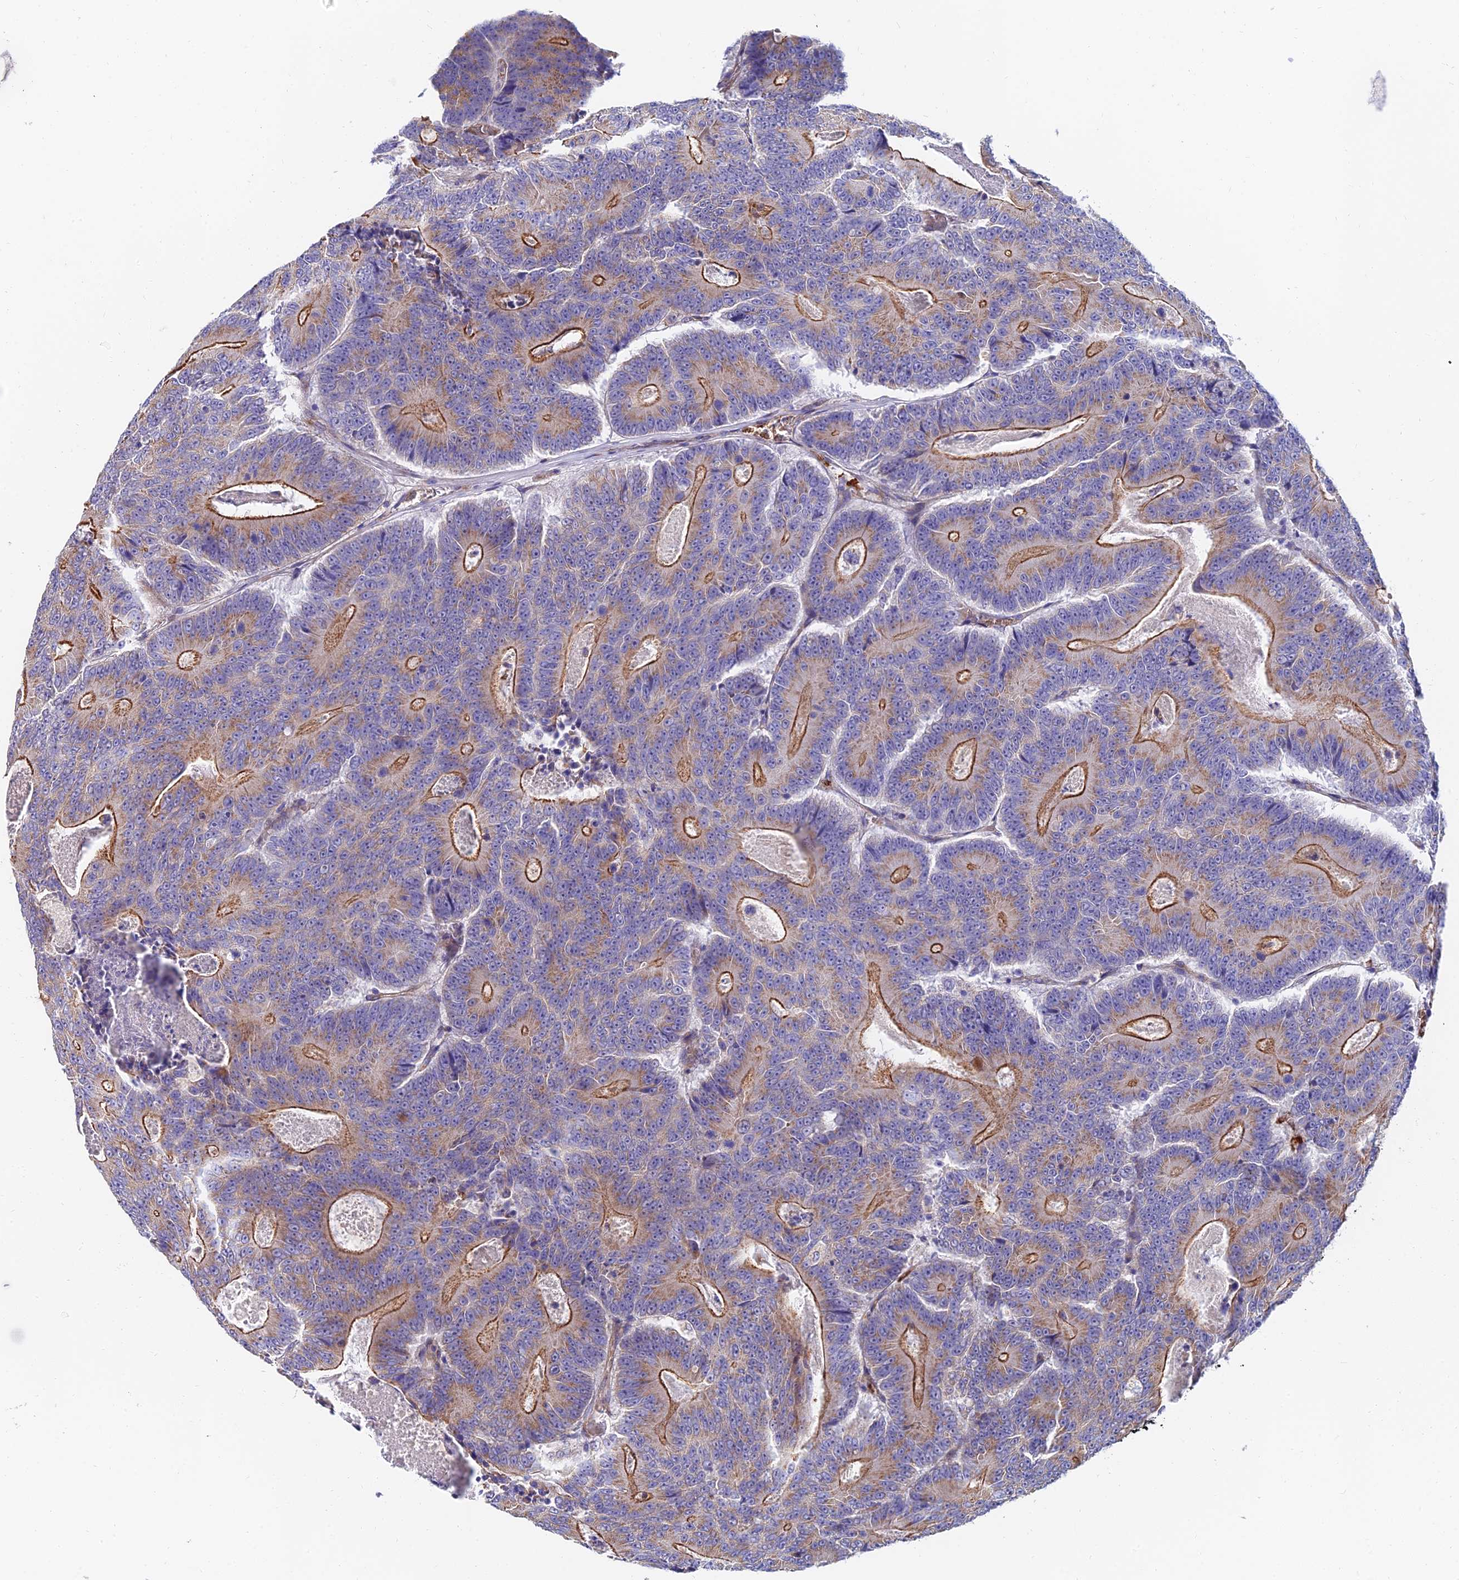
{"staining": {"intensity": "moderate", "quantity": ">75%", "location": "cytoplasmic/membranous"}, "tissue": "colorectal cancer", "cell_type": "Tumor cells", "image_type": "cancer", "snomed": [{"axis": "morphology", "description": "Adenocarcinoma, NOS"}, {"axis": "topography", "description": "Colon"}], "caption": "This is a histology image of immunohistochemistry (IHC) staining of colorectal adenocarcinoma, which shows moderate positivity in the cytoplasmic/membranous of tumor cells.", "gene": "ADGRF3", "patient": {"sex": "male", "age": 83}}